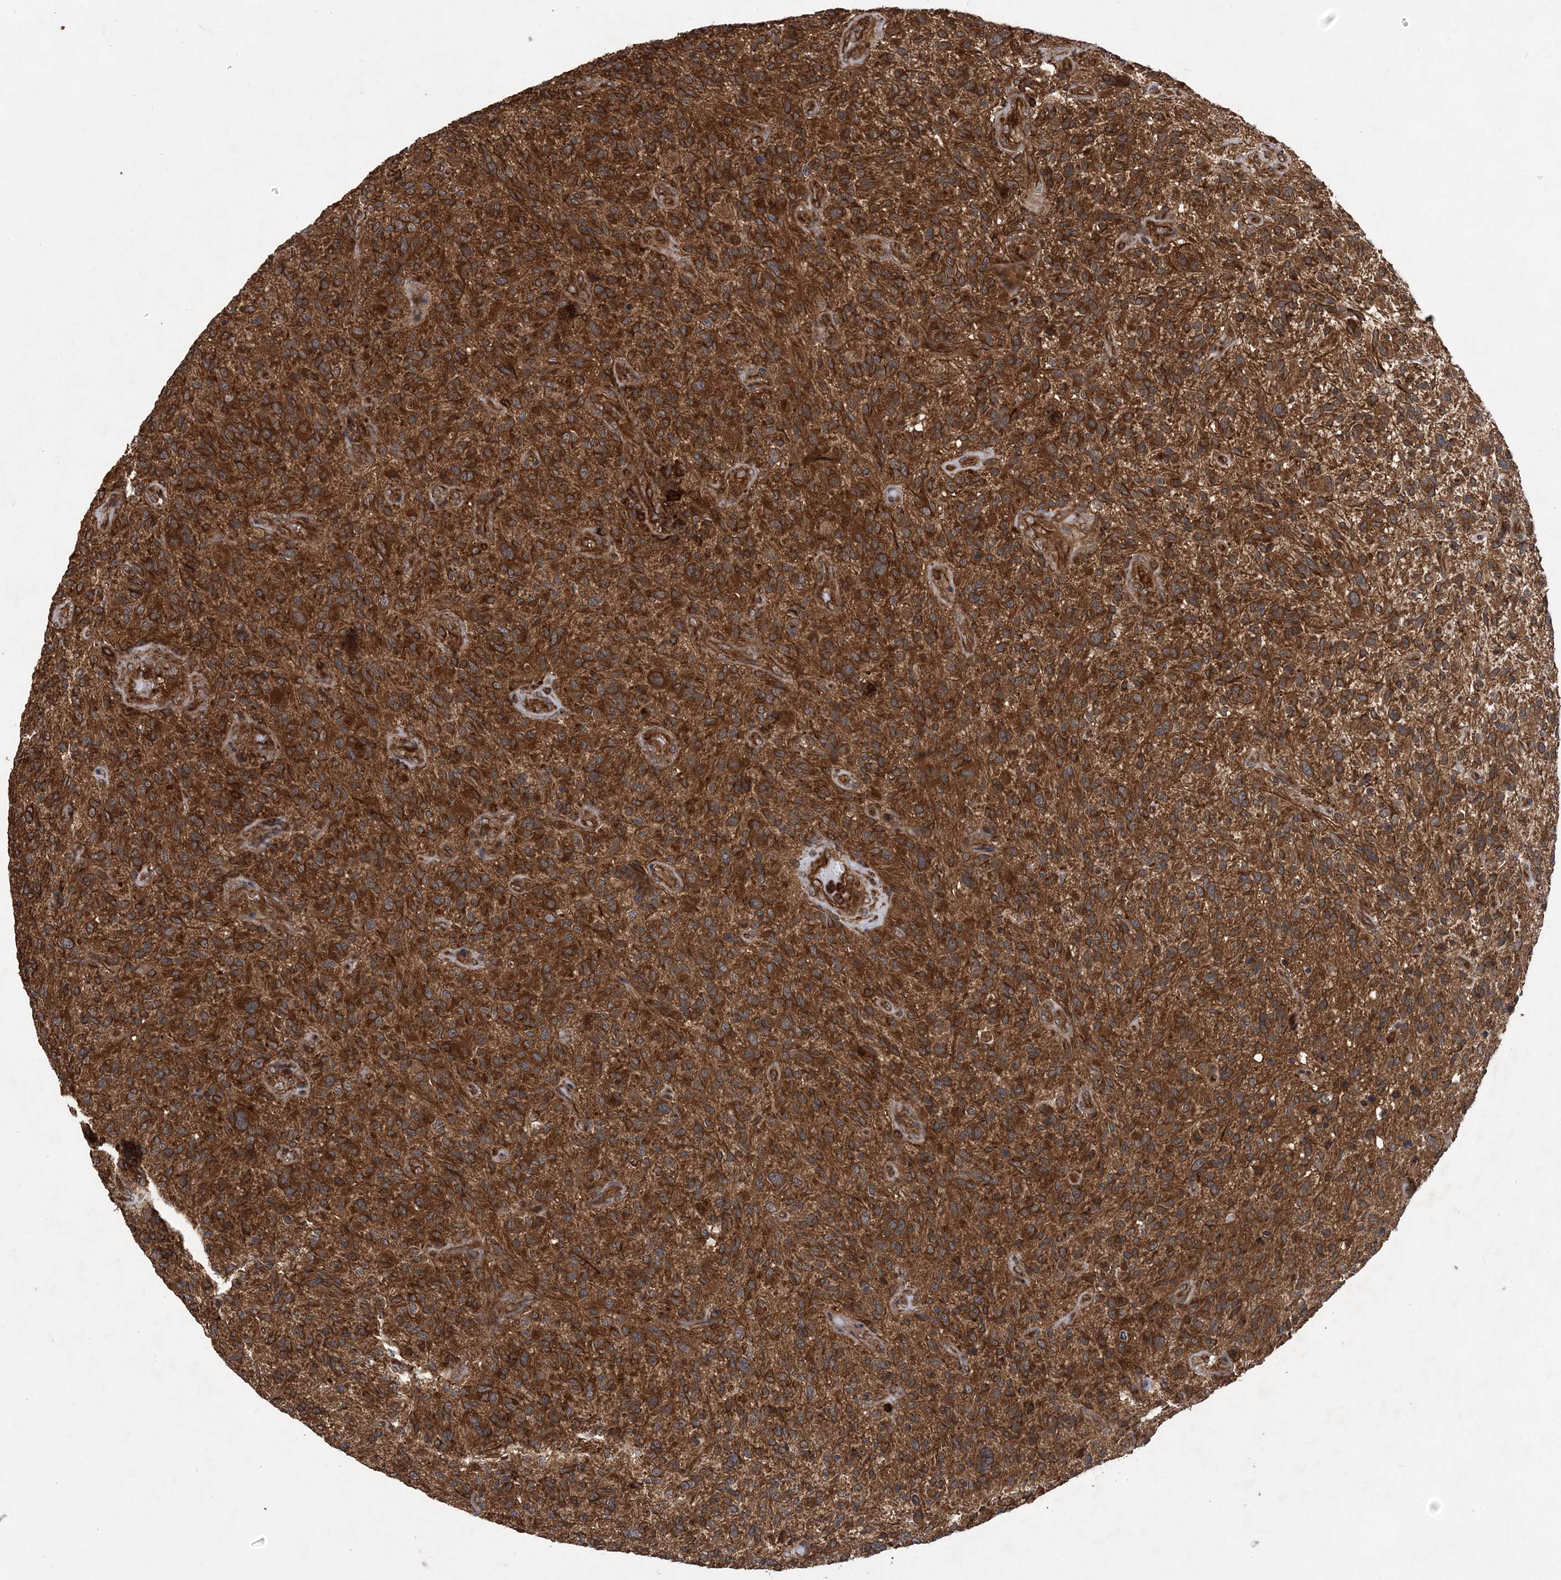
{"staining": {"intensity": "strong", "quantity": ">75%", "location": "cytoplasmic/membranous"}, "tissue": "glioma", "cell_type": "Tumor cells", "image_type": "cancer", "snomed": [{"axis": "morphology", "description": "Glioma, malignant, High grade"}, {"axis": "topography", "description": "Brain"}], "caption": "A brown stain labels strong cytoplasmic/membranous staining of a protein in glioma tumor cells. (DAB IHC with brightfield microscopy, high magnification).", "gene": "ATG3", "patient": {"sex": "male", "age": 47}}